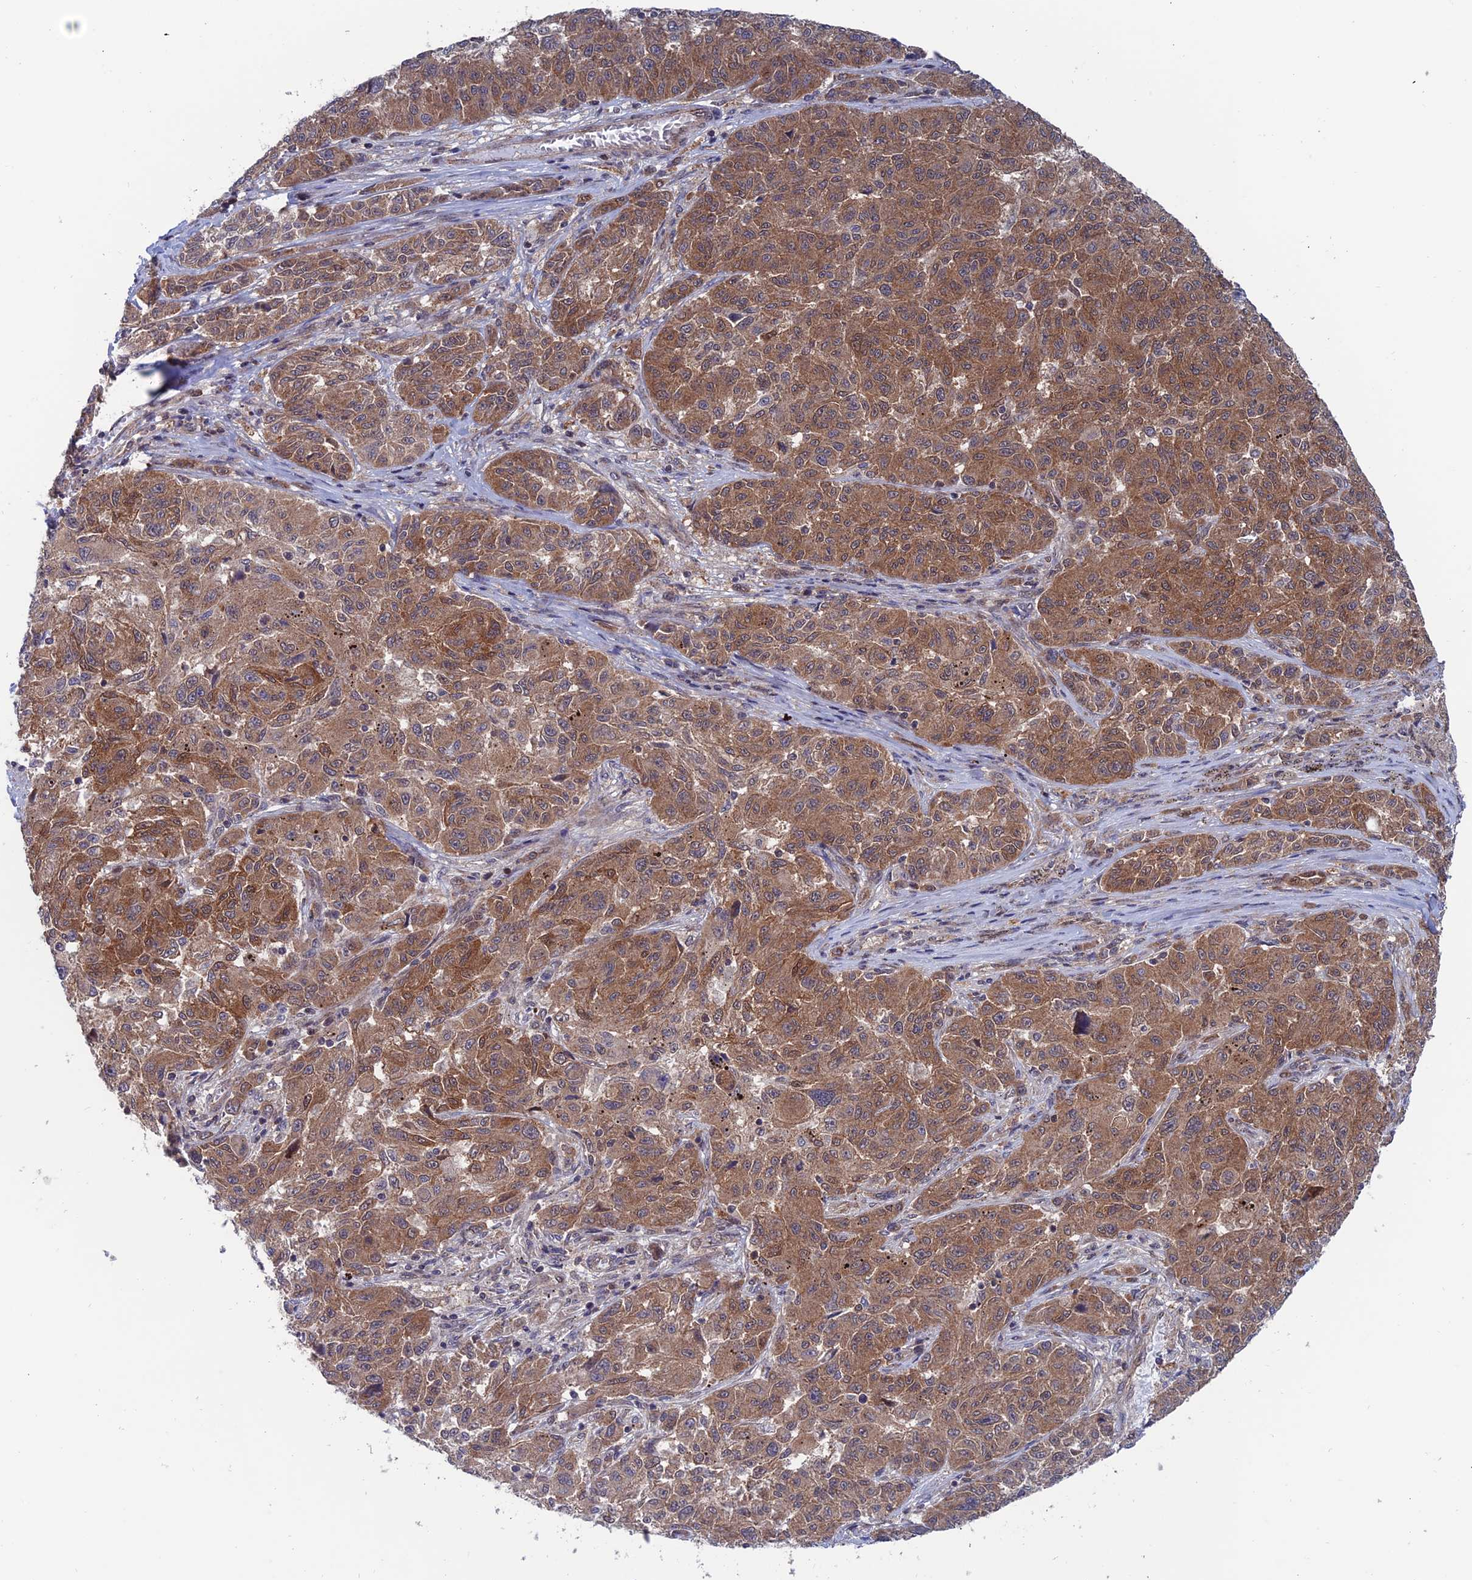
{"staining": {"intensity": "strong", "quantity": ">75%", "location": "cytoplasmic/membranous"}, "tissue": "melanoma", "cell_type": "Tumor cells", "image_type": "cancer", "snomed": [{"axis": "morphology", "description": "Malignant melanoma, NOS"}, {"axis": "topography", "description": "Skin"}], "caption": "Immunohistochemical staining of malignant melanoma reveals high levels of strong cytoplasmic/membranous protein positivity in approximately >75% of tumor cells. (IHC, brightfield microscopy, high magnification).", "gene": "IGBP1", "patient": {"sex": "male", "age": 53}}